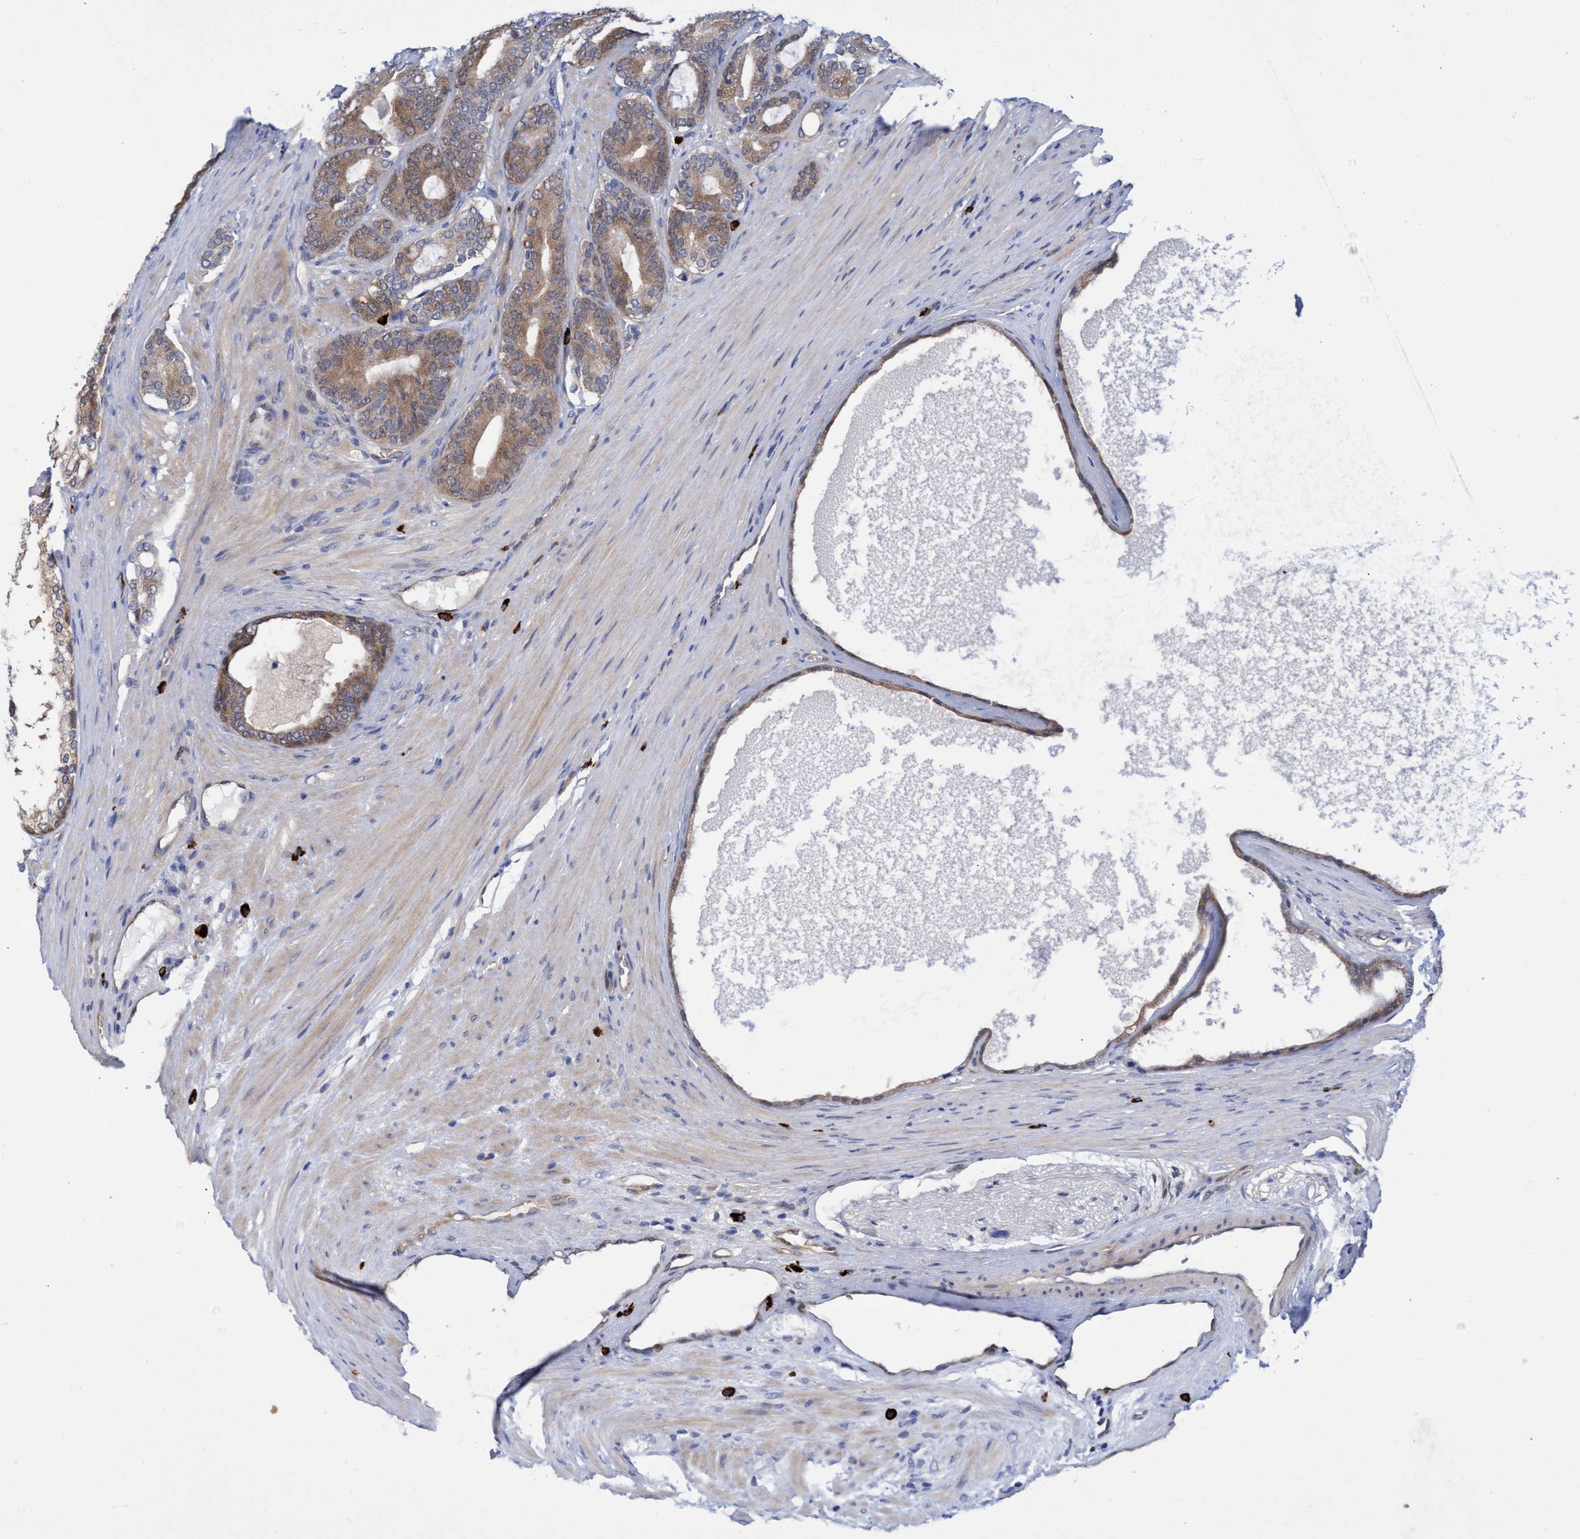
{"staining": {"intensity": "moderate", "quantity": ">75%", "location": "cytoplasmic/membranous"}, "tissue": "prostate cancer", "cell_type": "Tumor cells", "image_type": "cancer", "snomed": [{"axis": "morphology", "description": "Adenocarcinoma, High grade"}, {"axis": "topography", "description": "Prostate"}], "caption": "DAB immunohistochemical staining of high-grade adenocarcinoma (prostate) displays moderate cytoplasmic/membranous protein expression in about >75% of tumor cells. The protein is shown in brown color, while the nuclei are stained blue.", "gene": "PNPO", "patient": {"sex": "male", "age": 60}}